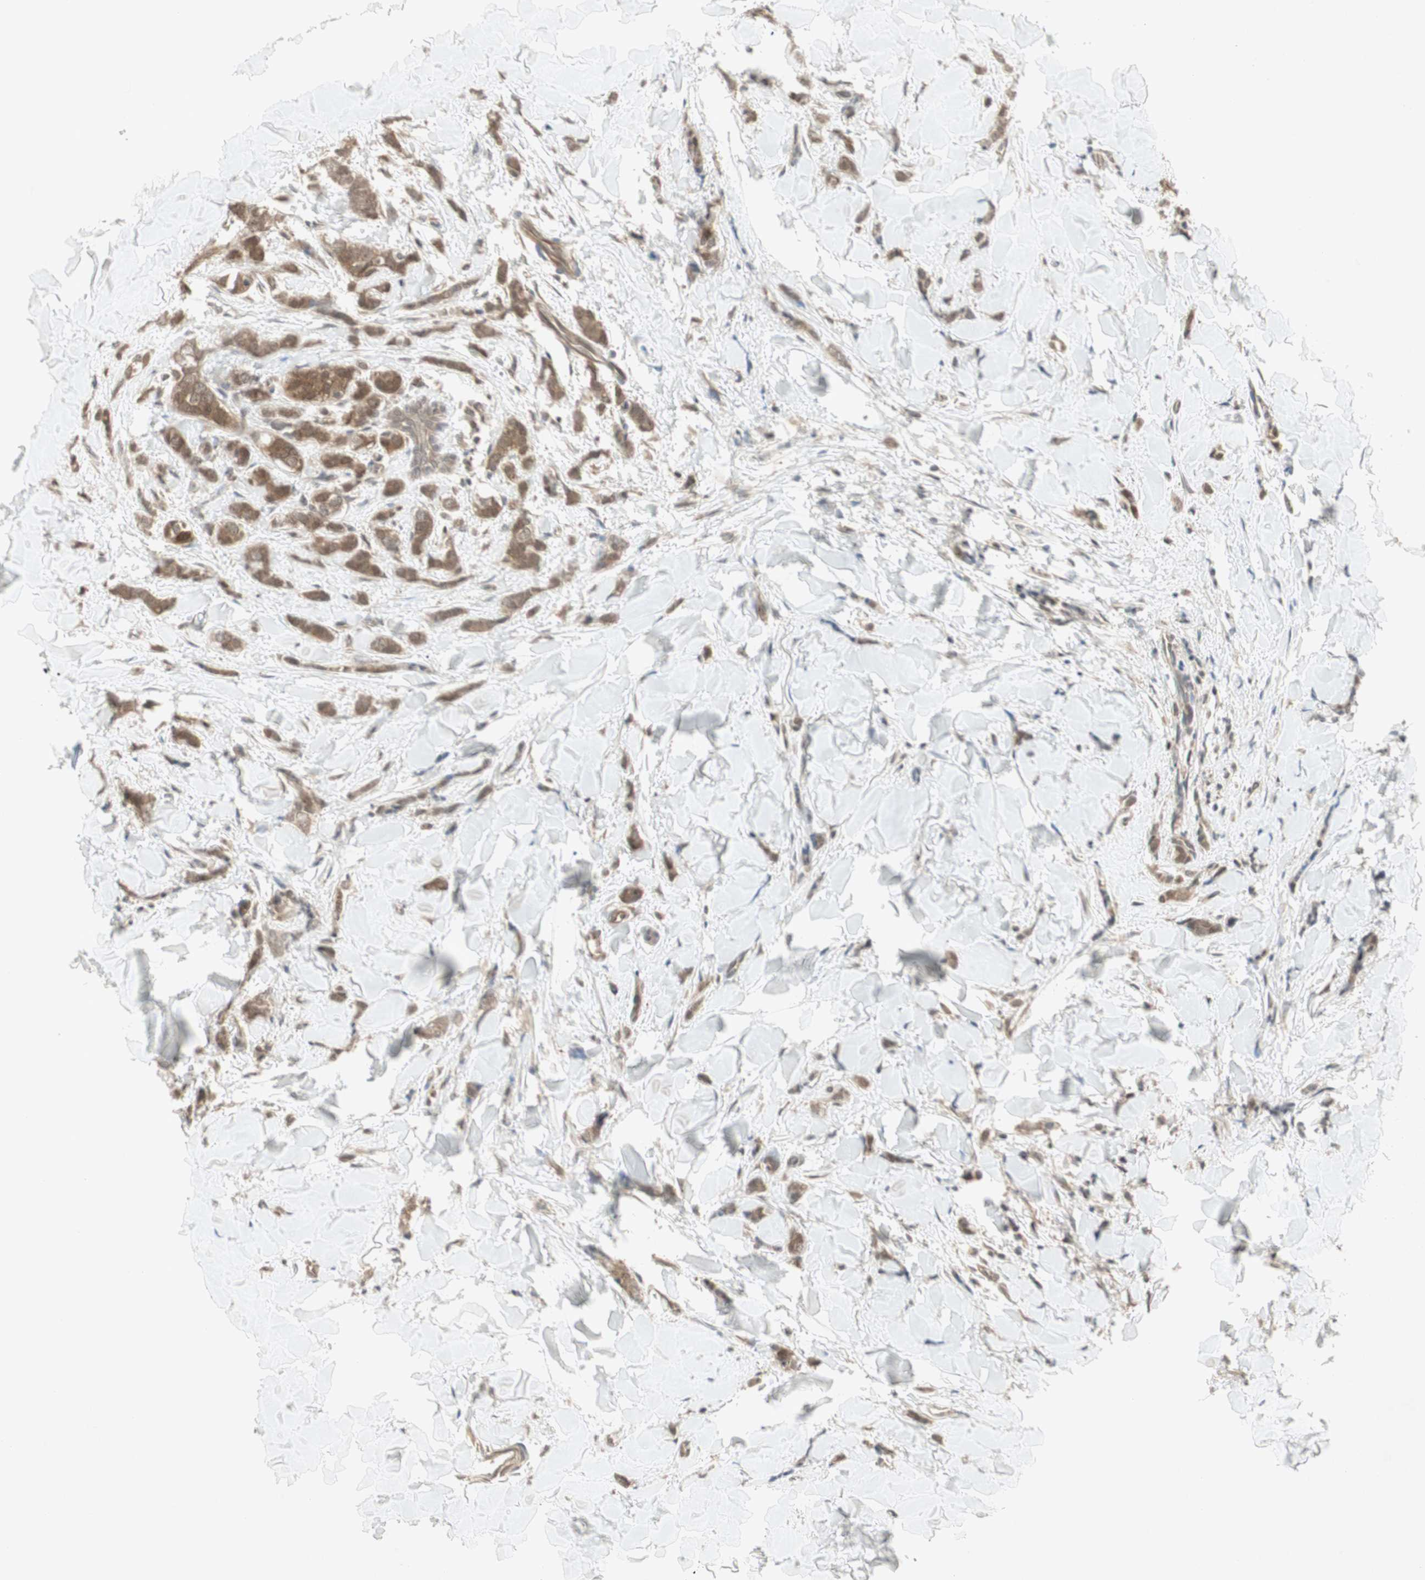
{"staining": {"intensity": "moderate", "quantity": ">75%", "location": "cytoplasmic/membranous"}, "tissue": "breast cancer", "cell_type": "Tumor cells", "image_type": "cancer", "snomed": [{"axis": "morphology", "description": "Lobular carcinoma"}, {"axis": "topography", "description": "Skin"}, {"axis": "topography", "description": "Breast"}], "caption": "Protein expression analysis of breast cancer (lobular carcinoma) exhibits moderate cytoplasmic/membranous staining in about >75% of tumor cells.", "gene": "PTPA", "patient": {"sex": "female", "age": 46}}